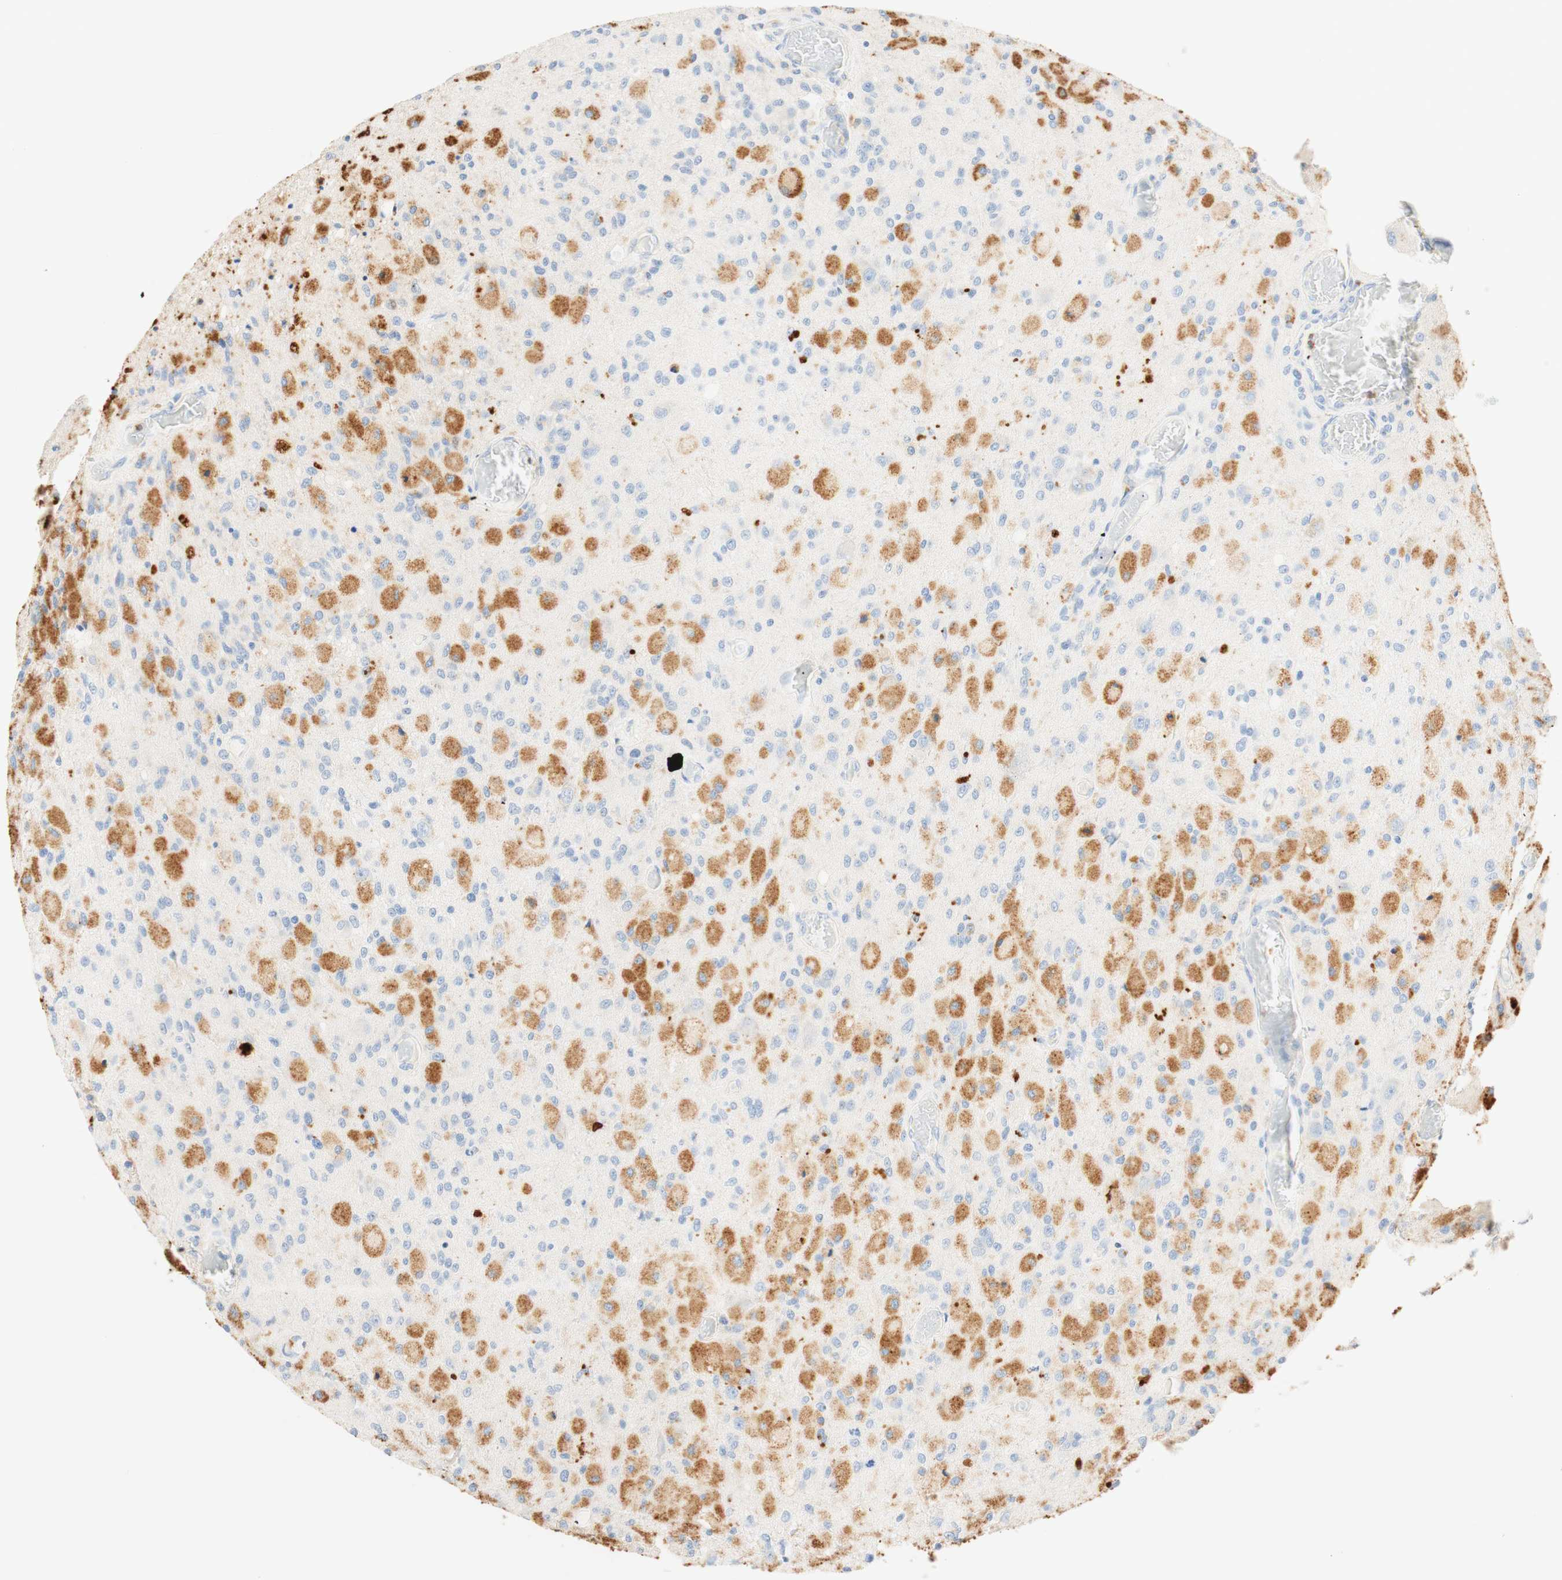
{"staining": {"intensity": "moderate", "quantity": "25%-75%", "location": "cytoplasmic/membranous"}, "tissue": "glioma", "cell_type": "Tumor cells", "image_type": "cancer", "snomed": [{"axis": "morphology", "description": "Normal tissue, NOS"}, {"axis": "morphology", "description": "Glioma, malignant, High grade"}, {"axis": "topography", "description": "Cerebral cortex"}], "caption": "IHC of glioma shows medium levels of moderate cytoplasmic/membranous staining in approximately 25%-75% of tumor cells.", "gene": "CD63", "patient": {"sex": "male", "age": 77}}